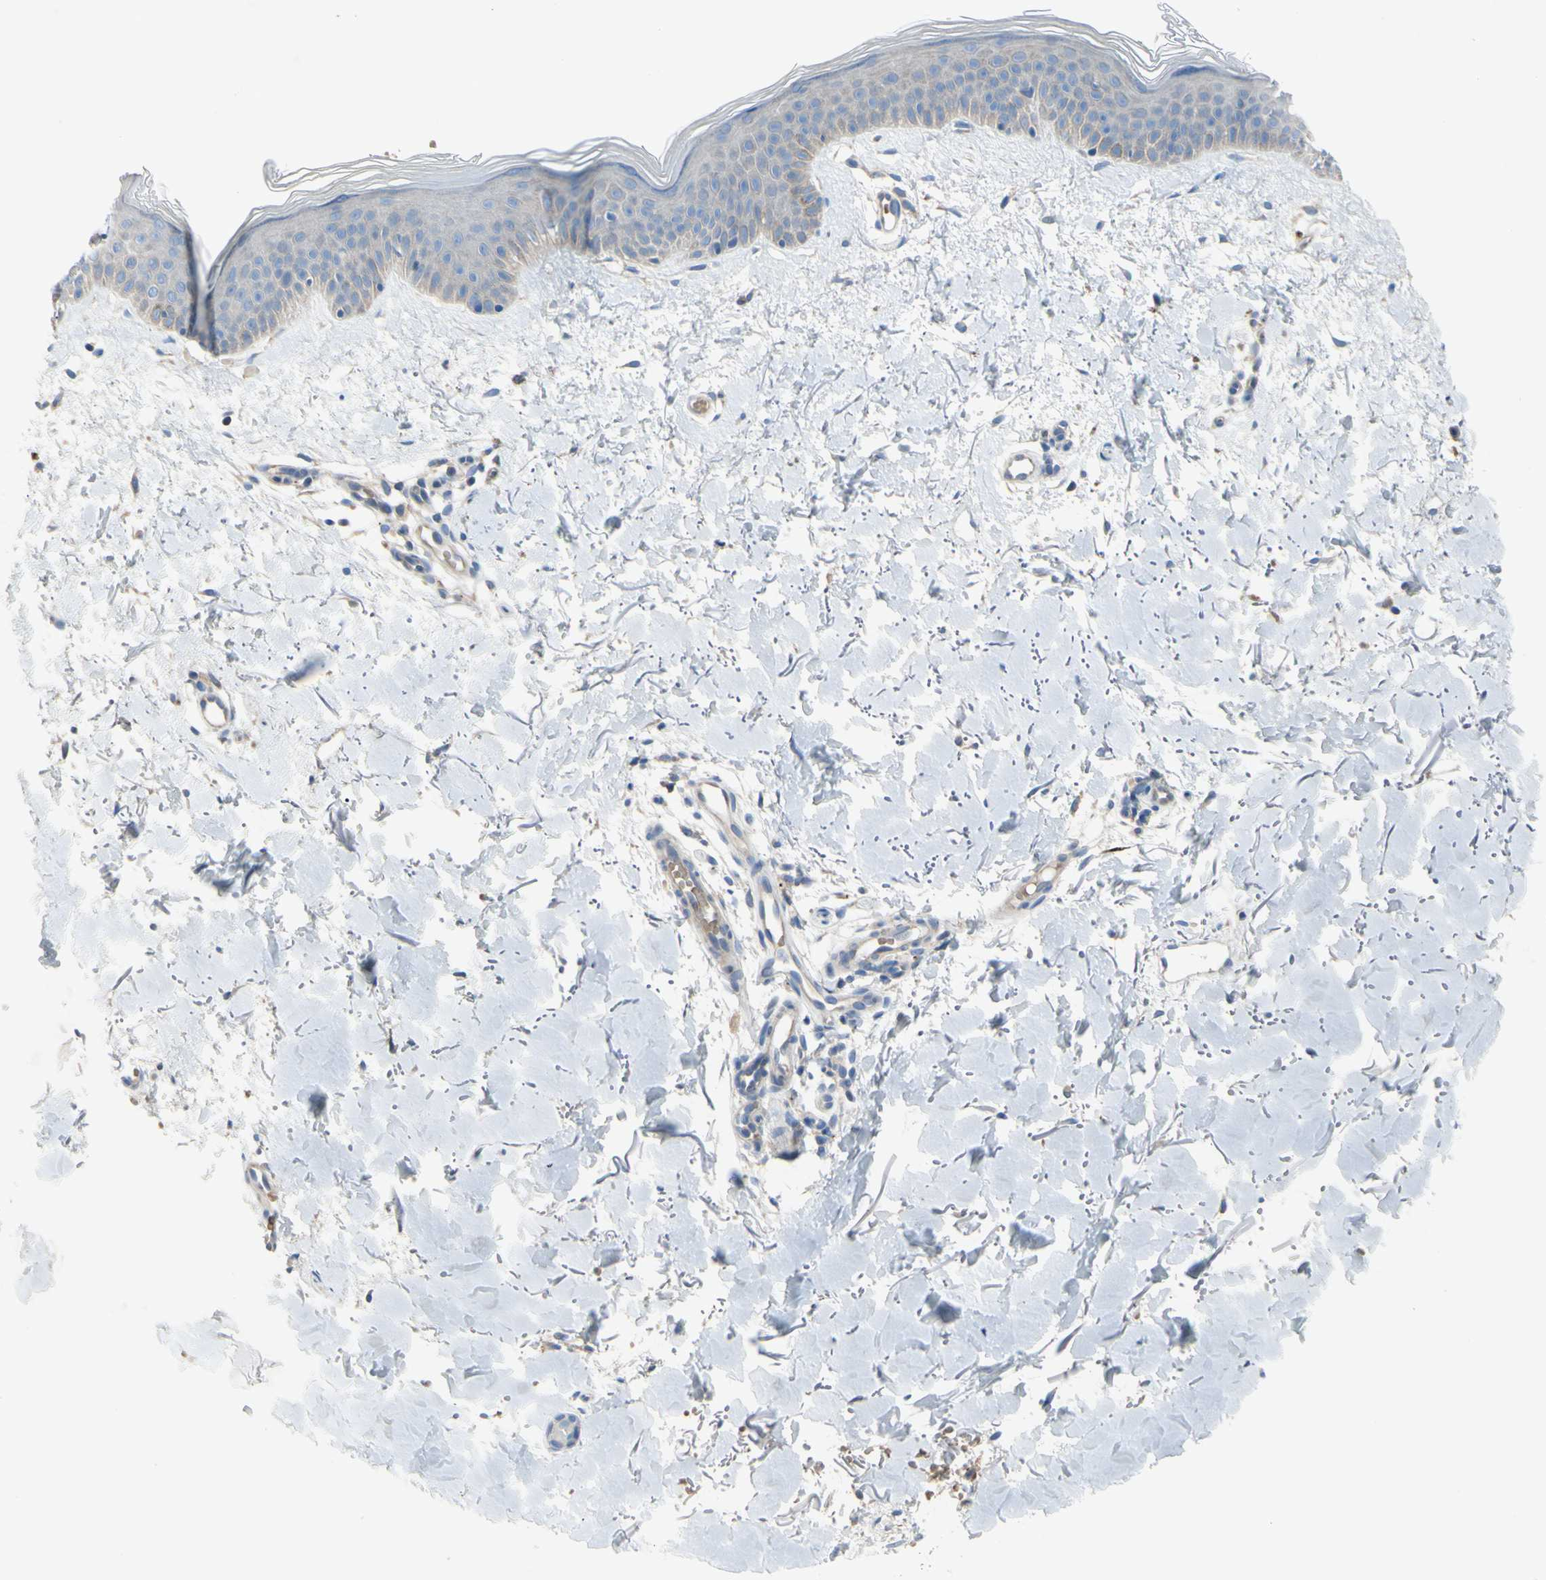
{"staining": {"intensity": "negative", "quantity": "none", "location": "none"}, "tissue": "skin", "cell_type": "Fibroblasts", "image_type": "normal", "snomed": [{"axis": "morphology", "description": "Normal tissue, NOS"}, {"axis": "topography", "description": "Skin"}], "caption": "There is no significant expression in fibroblasts of skin. Brightfield microscopy of immunohistochemistry (IHC) stained with DAB (3,3'-diaminobenzidine) (brown) and hematoxylin (blue), captured at high magnification.", "gene": "TMEM59L", "patient": {"sex": "female", "age": 56}}